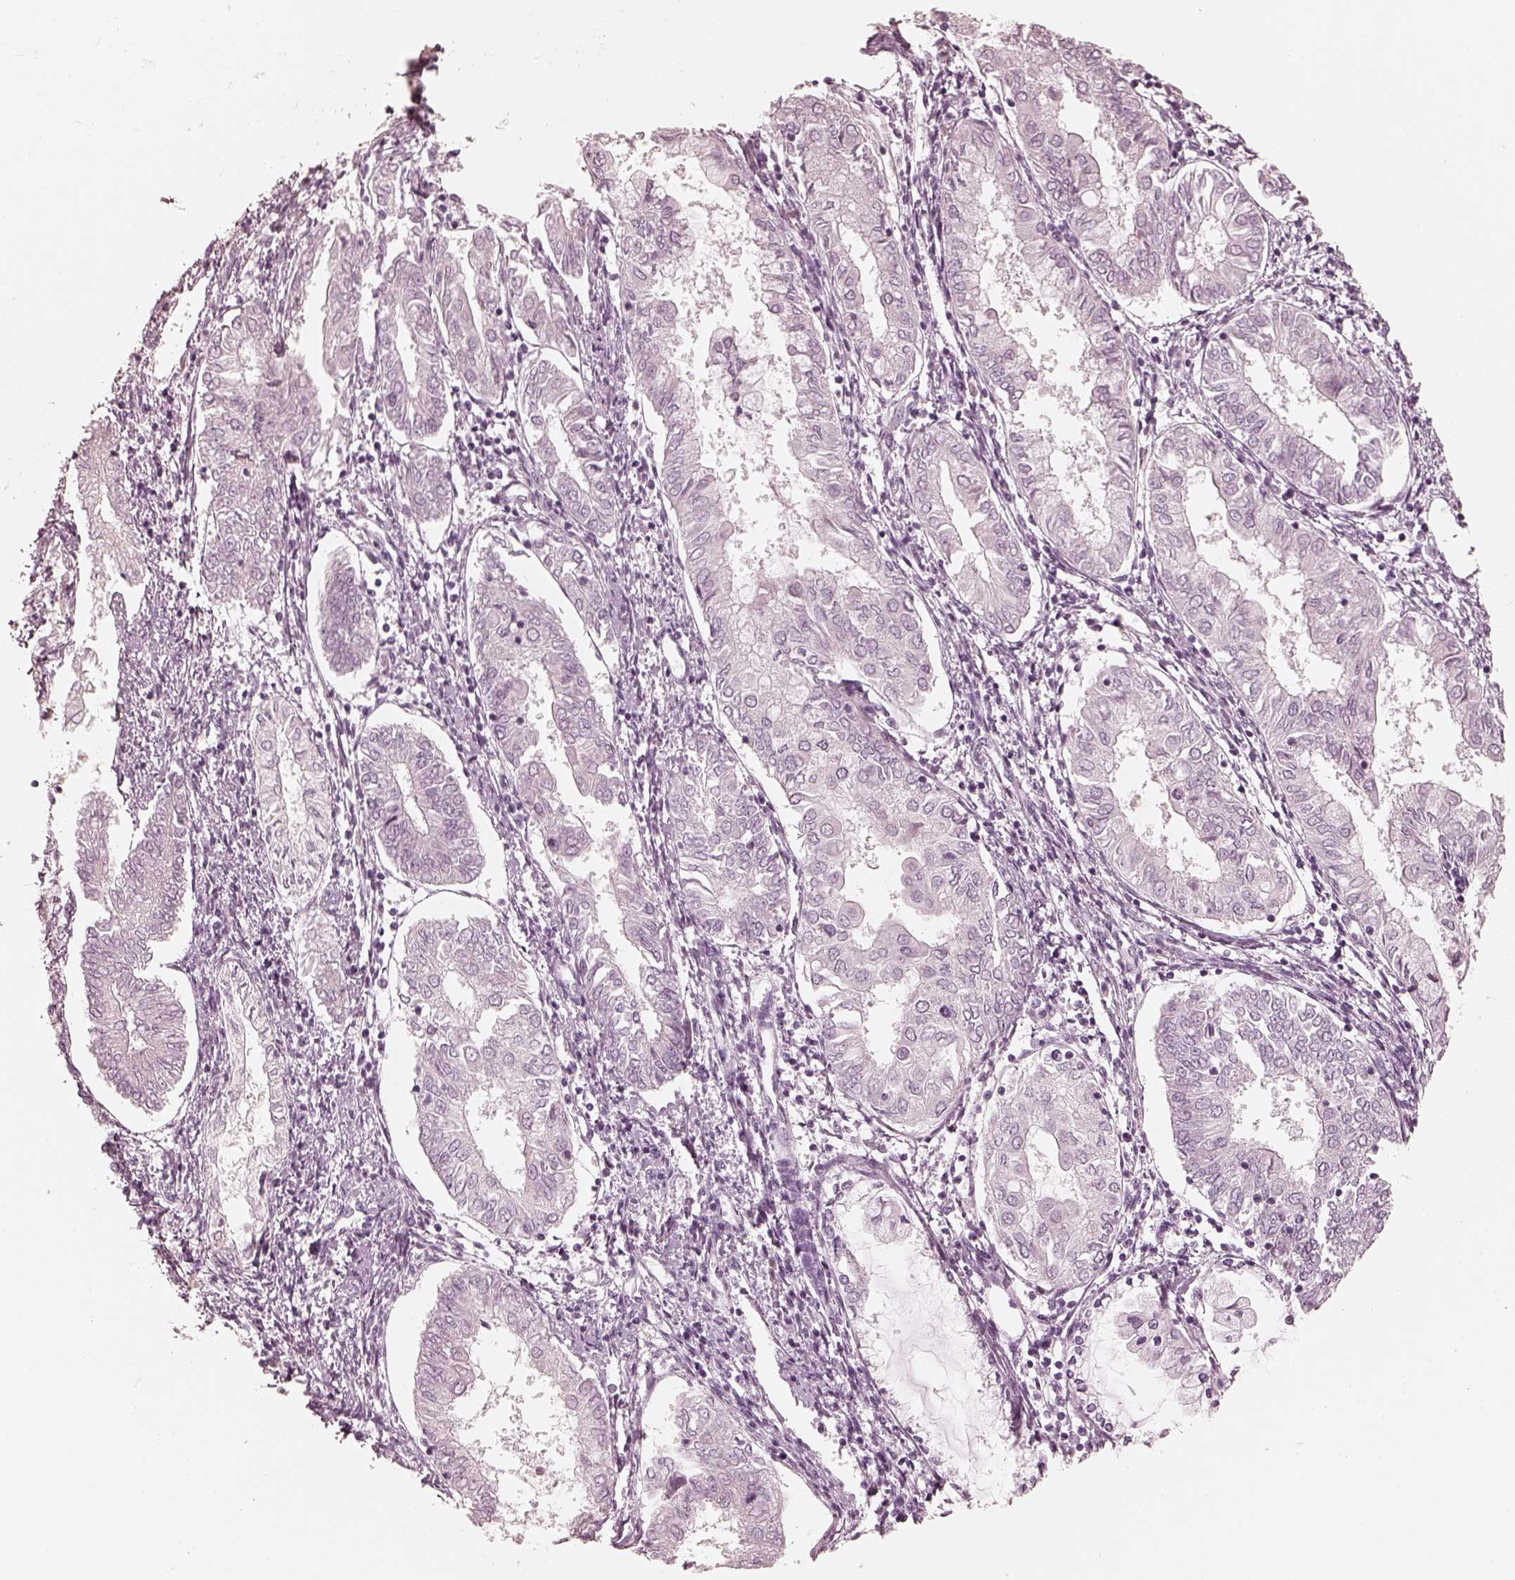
{"staining": {"intensity": "negative", "quantity": "none", "location": "none"}, "tissue": "endometrial cancer", "cell_type": "Tumor cells", "image_type": "cancer", "snomed": [{"axis": "morphology", "description": "Adenocarcinoma, NOS"}, {"axis": "topography", "description": "Endometrium"}], "caption": "High power microscopy histopathology image of an immunohistochemistry (IHC) histopathology image of endometrial adenocarcinoma, revealing no significant positivity in tumor cells.", "gene": "CALR3", "patient": {"sex": "female", "age": 68}}